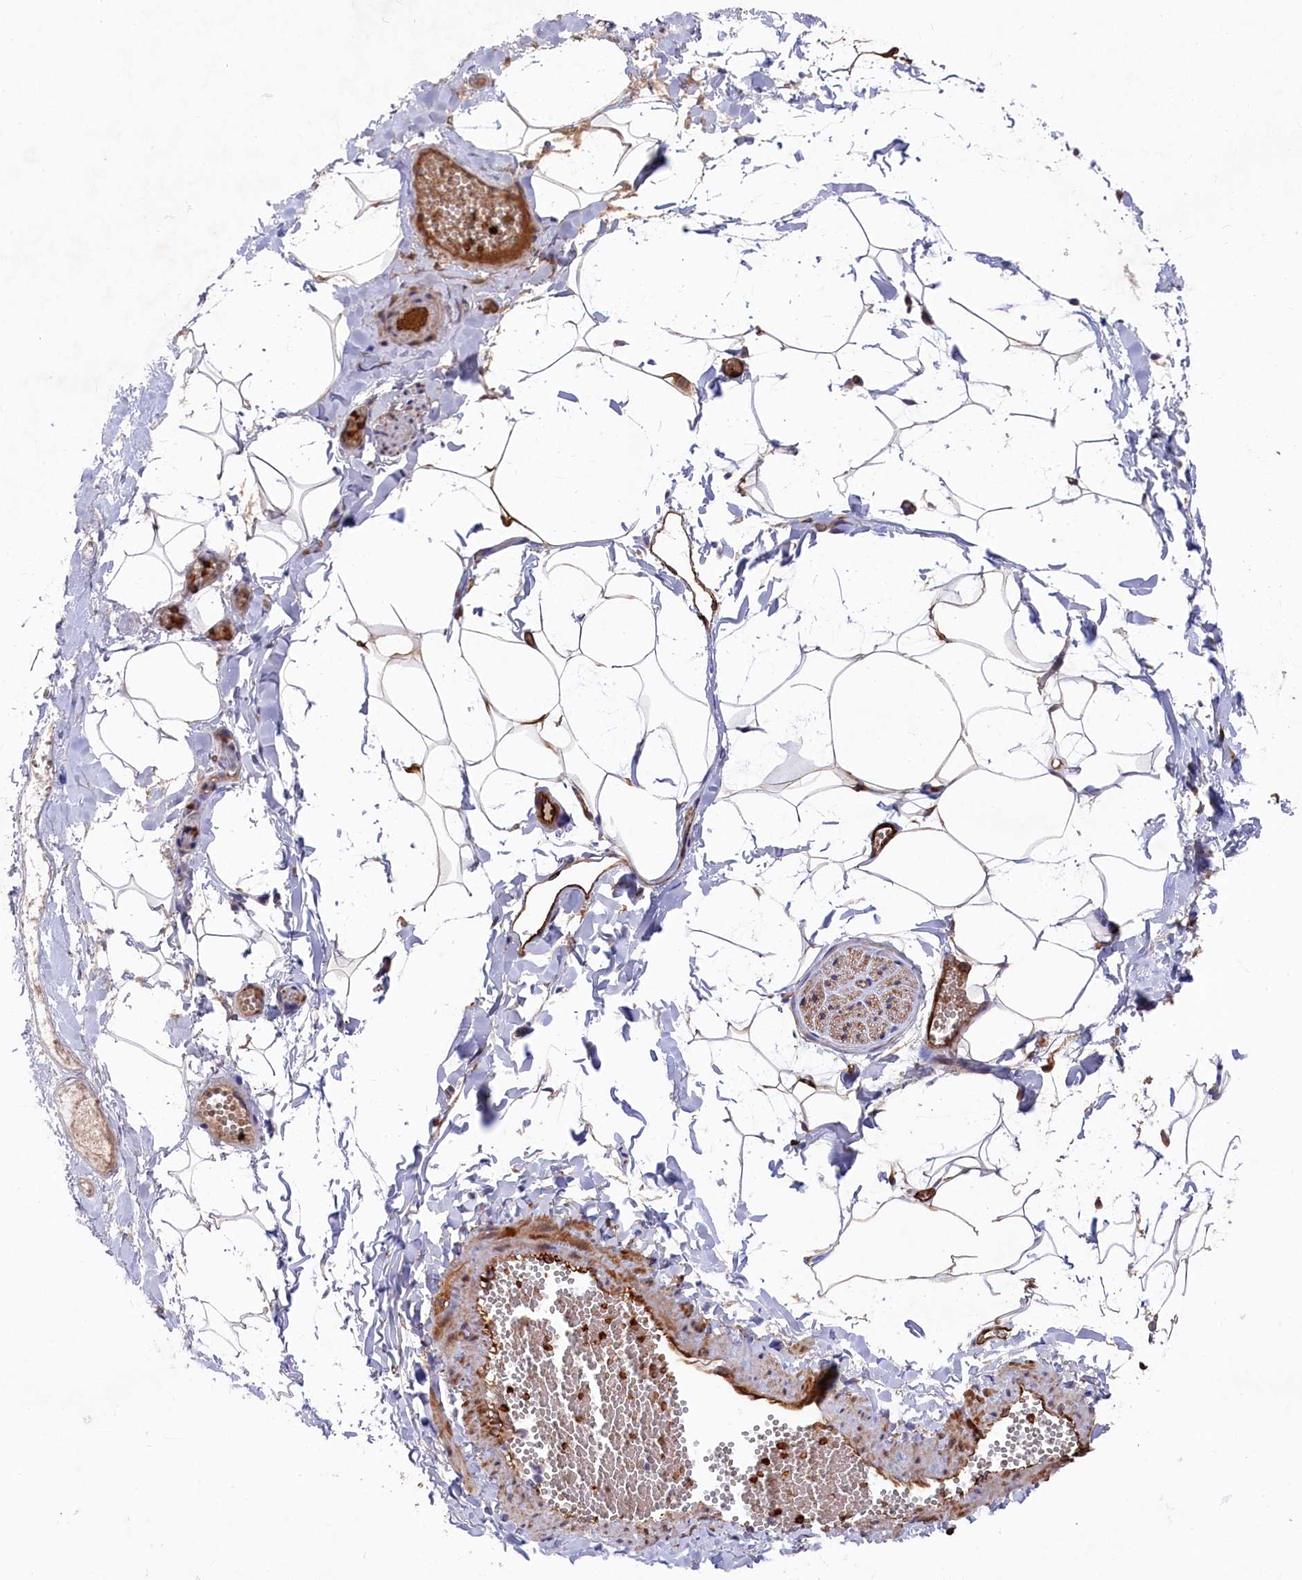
{"staining": {"intensity": "weak", "quantity": "25%-75%", "location": "cytoplasmic/membranous"}, "tissue": "adipose tissue", "cell_type": "Adipocytes", "image_type": "normal", "snomed": [{"axis": "morphology", "description": "Normal tissue, NOS"}, {"axis": "topography", "description": "Gallbladder"}, {"axis": "topography", "description": "Peripheral nerve tissue"}], "caption": "Immunohistochemistry (DAB) staining of normal human adipose tissue shows weak cytoplasmic/membranous protein staining in approximately 25%-75% of adipocytes. The staining is performed using DAB brown chromogen to label protein expression. The nuclei are counter-stained blue using hematoxylin.", "gene": "LHFPL4", "patient": {"sex": "male", "age": 38}}